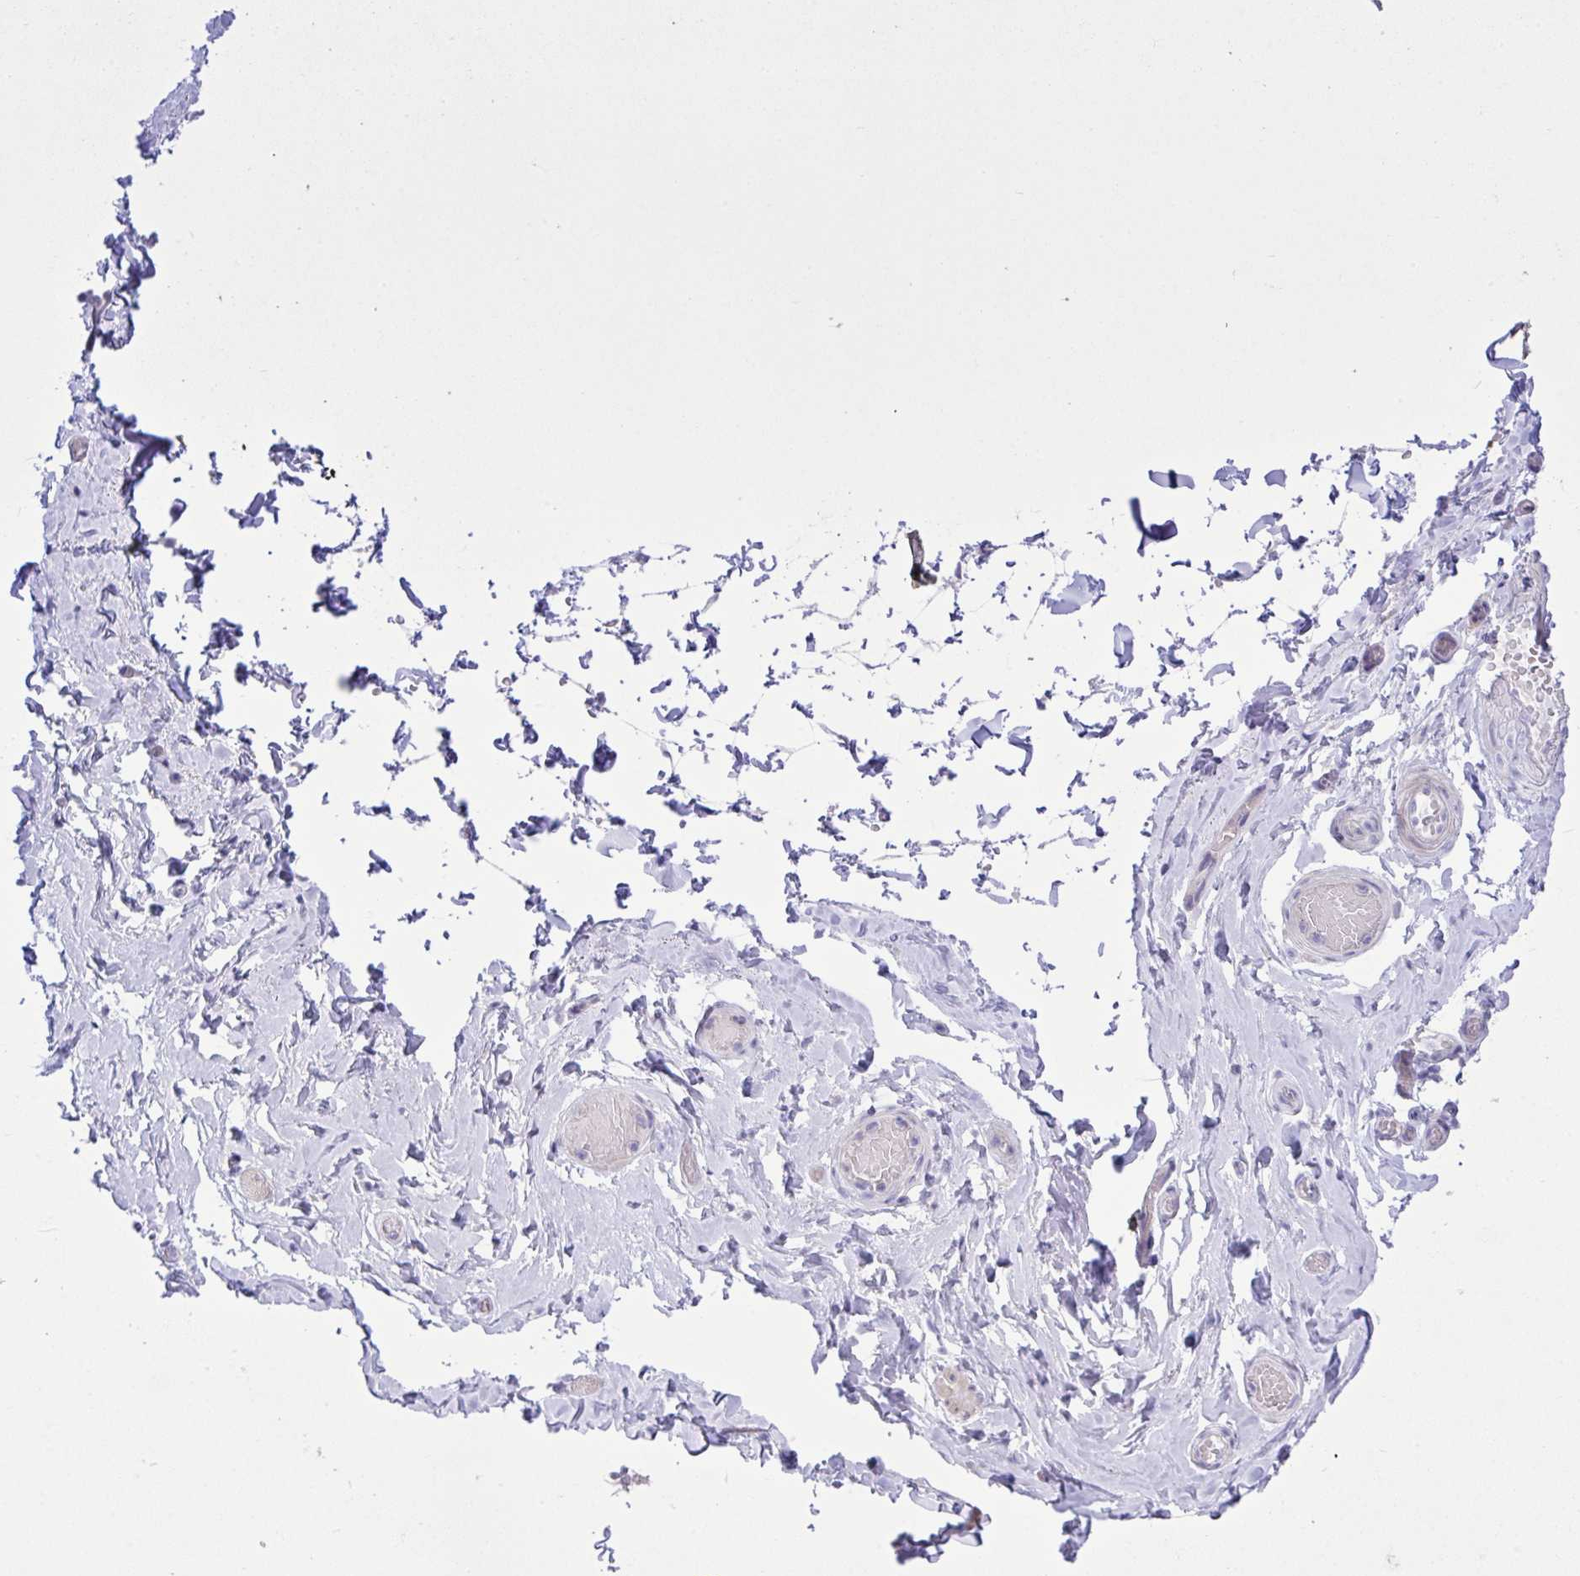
{"staining": {"intensity": "negative", "quantity": "none", "location": "none"}, "tissue": "adipose tissue", "cell_type": "Adipocytes", "image_type": "normal", "snomed": [{"axis": "morphology", "description": "Normal tissue, NOS"}, {"axis": "topography", "description": "Epididymis, spermatic cord, NOS"}, {"axis": "topography", "description": "Epididymis"}, {"axis": "topography", "description": "Peripheral nerve tissue"}], "caption": "Adipocytes show no significant protein positivity in benign adipose tissue. (Brightfield microscopy of DAB (3,3'-diaminobenzidine) IHC at high magnification).", "gene": "WDR97", "patient": {"sex": "male", "age": 29}}